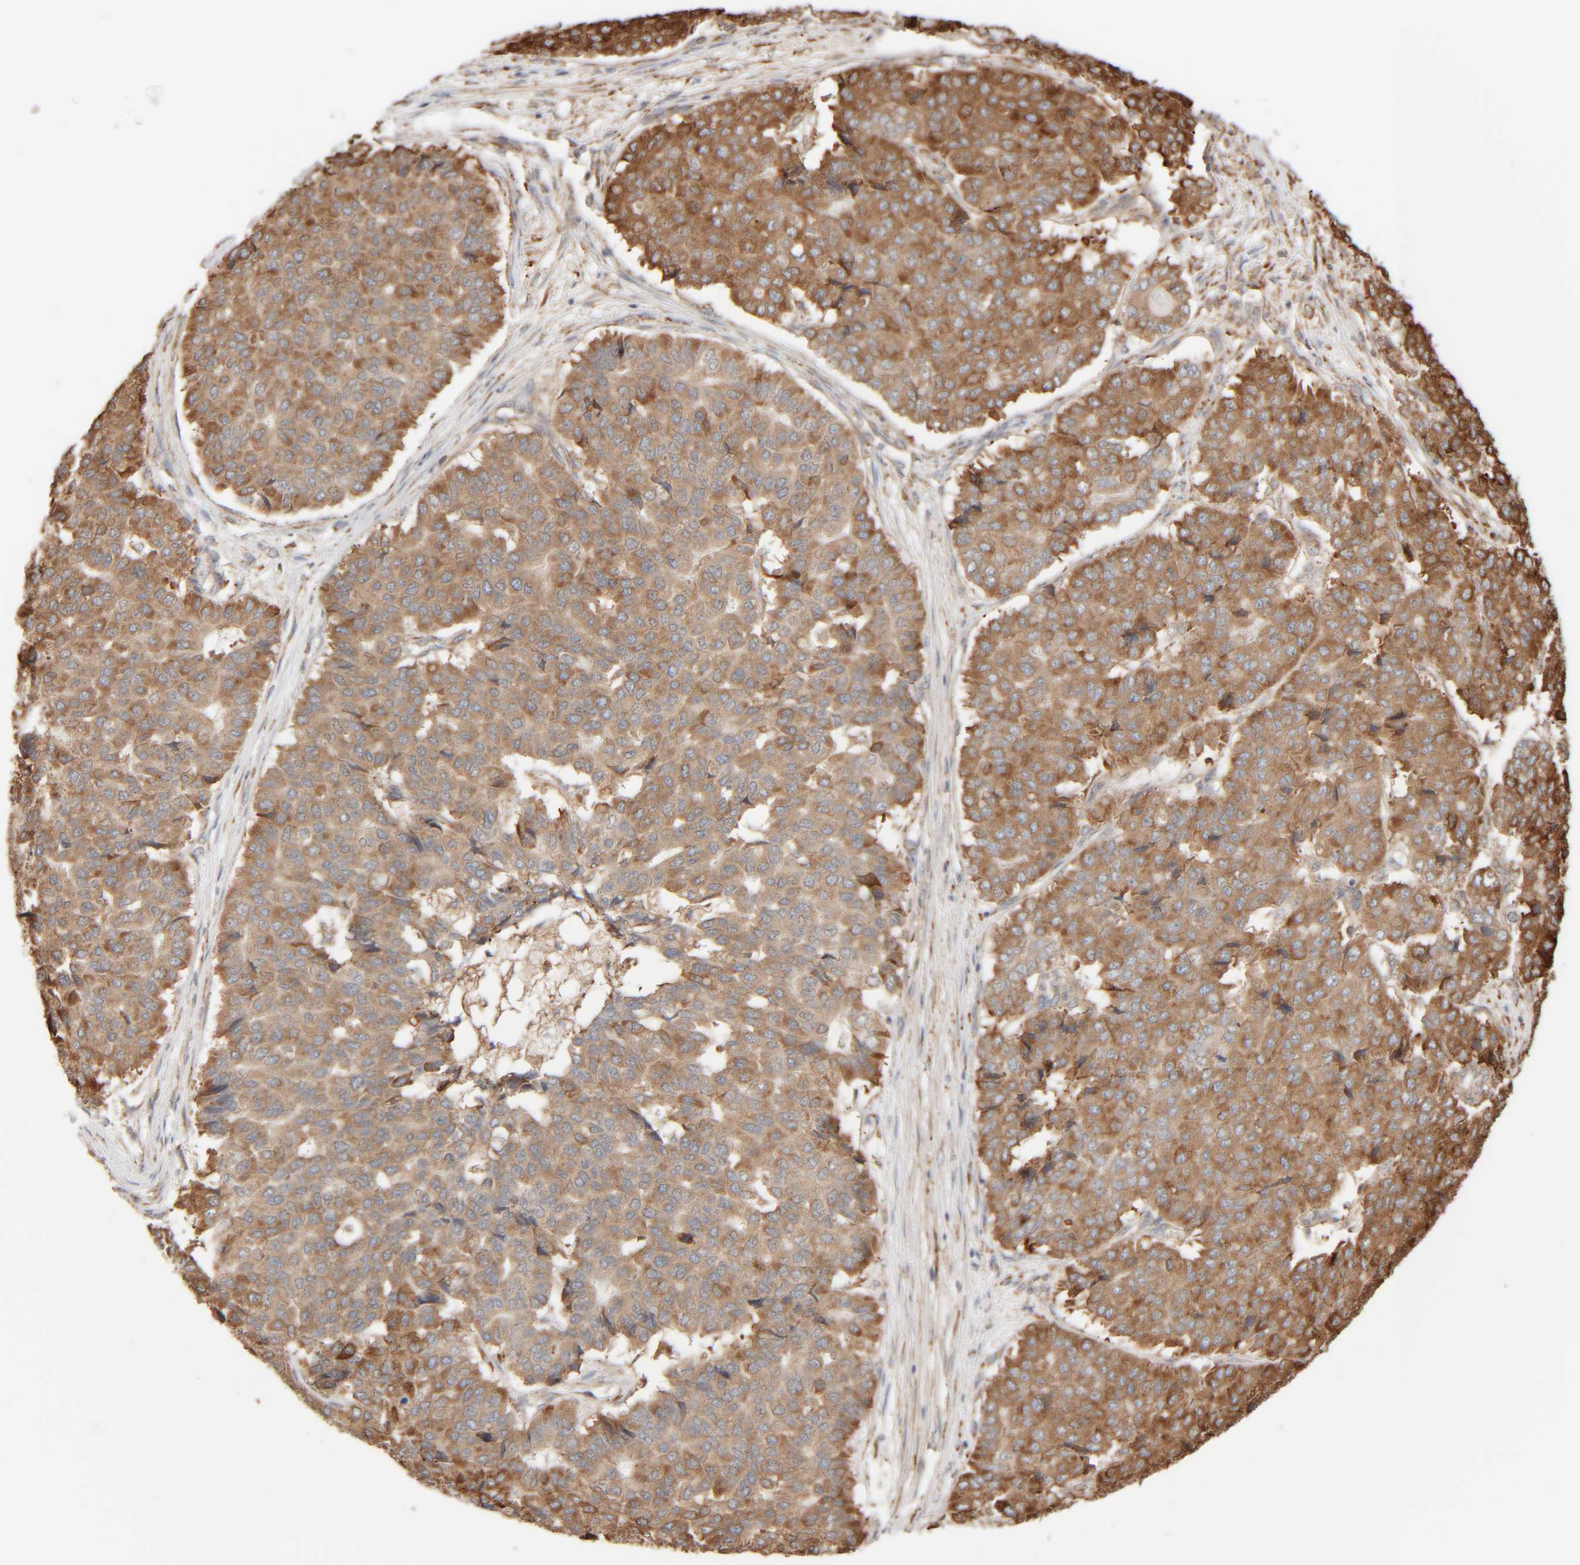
{"staining": {"intensity": "moderate", "quantity": ">75%", "location": "cytoplasmic/membranous"}, "tissue": "pancreatic cancer", "cell_type": "Tumor cells", "image_type": "cancer", "snomed": [{"axis": "morphology", "description": "Adenocarcinoma, NOS"}, {"axis": "topography", "description": "Pancreas"}], "caption": "IHC histopathology image of pancreatic cancer (adenocarcinoma) stained for a protein (brown), which demonstrates medium levels of moderate cytoplasmic/membranous staining in approximately >75% of tumor cells.", "gene": "INTS1", "patient": {"sex": "male", "age": 50}}